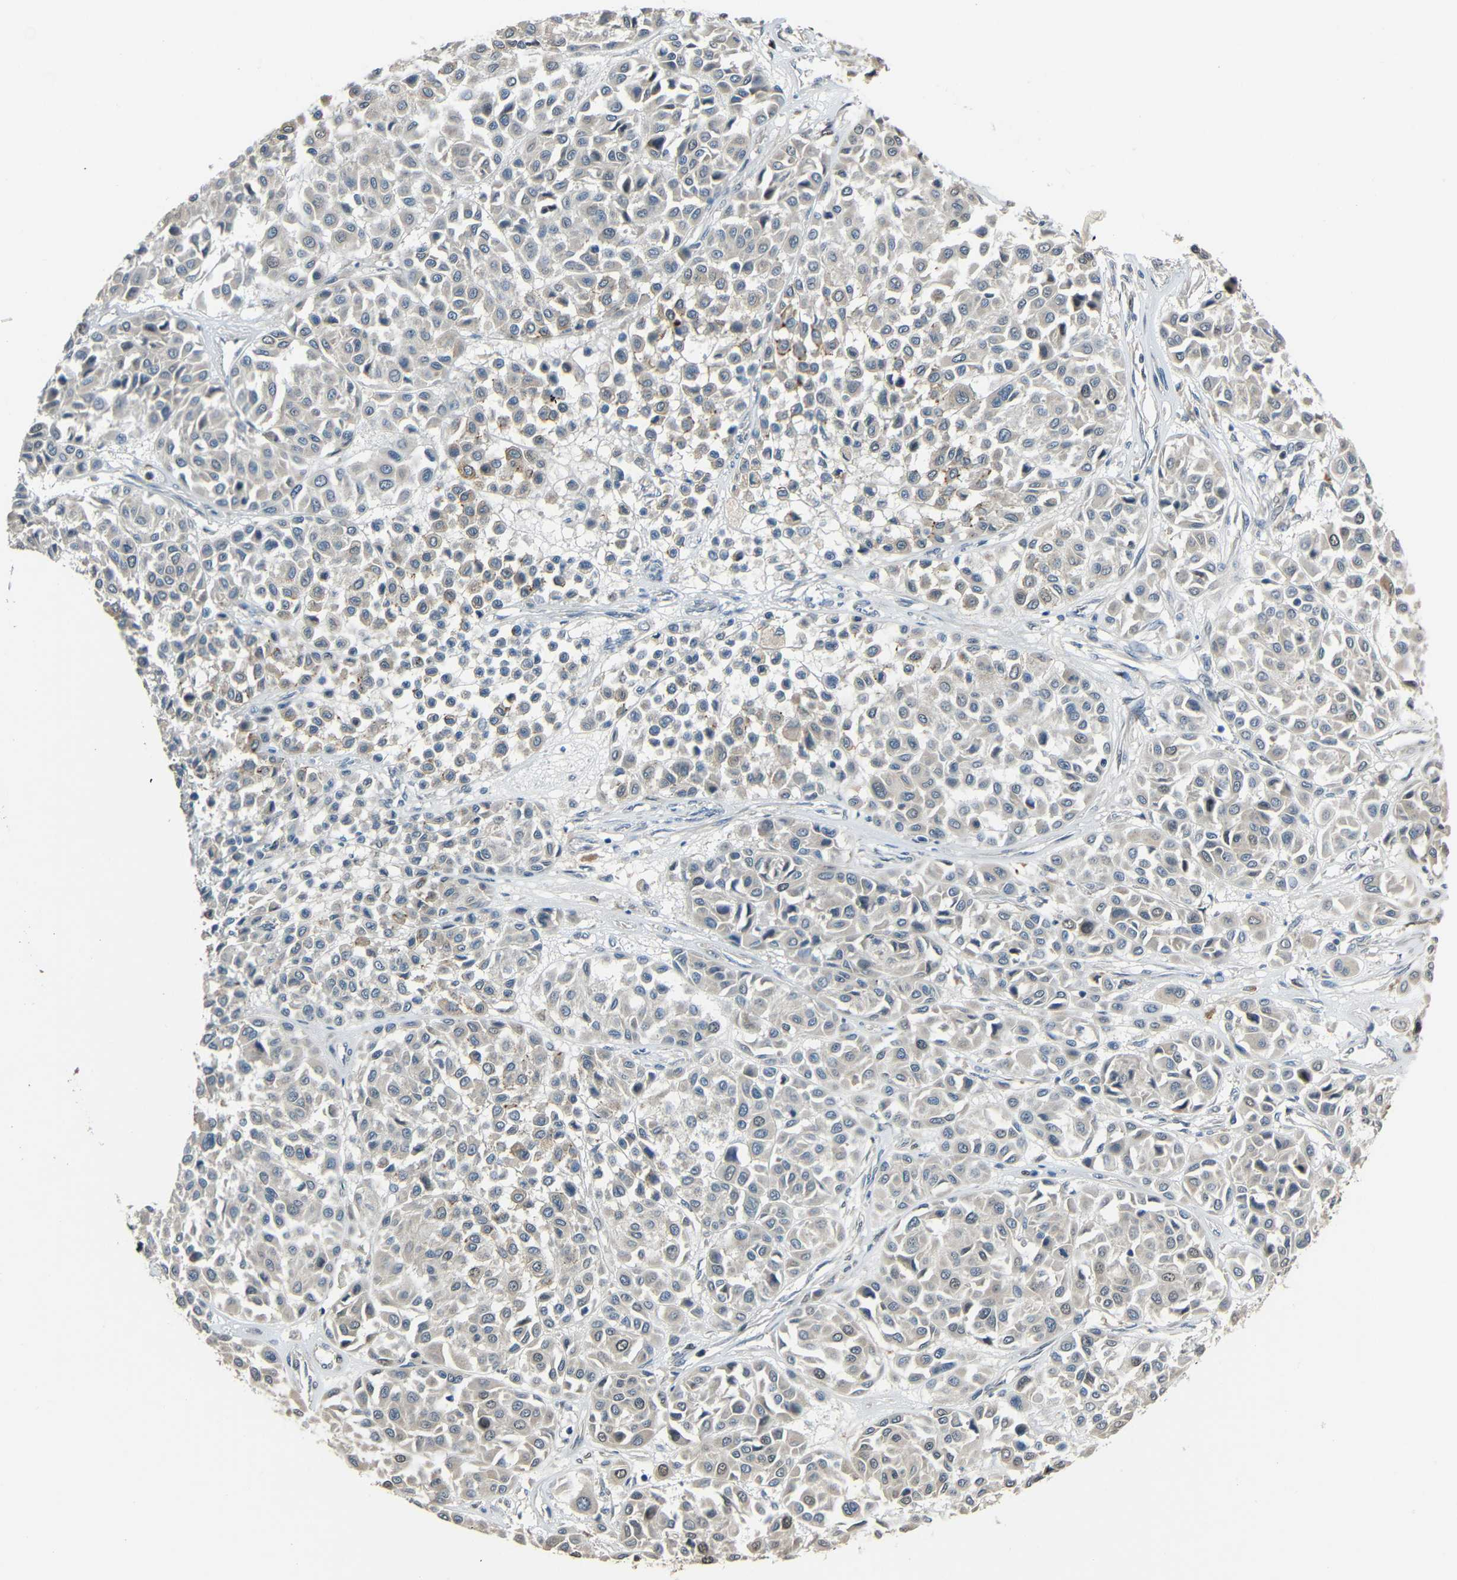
{"staining": {"intensity": "weak", "quantity": "<25%", "location": "cytoplasmic/membranous"}, "tissue": "melanoma", "cell_type": "Tumor cells", "image_type": "cancer", "snomed": [{"axis": "morphology", "description": "Malignant melanoma, Metastatic site"}, {"axis": "topography", "description": "Soft tissue"}], "caption": "Melanoma stained for a protein using immunohistochemistry (IHC) shows no expression tumor cells.", "gene": "STBD1", "patient": {"sex": "male", "age": 41}}